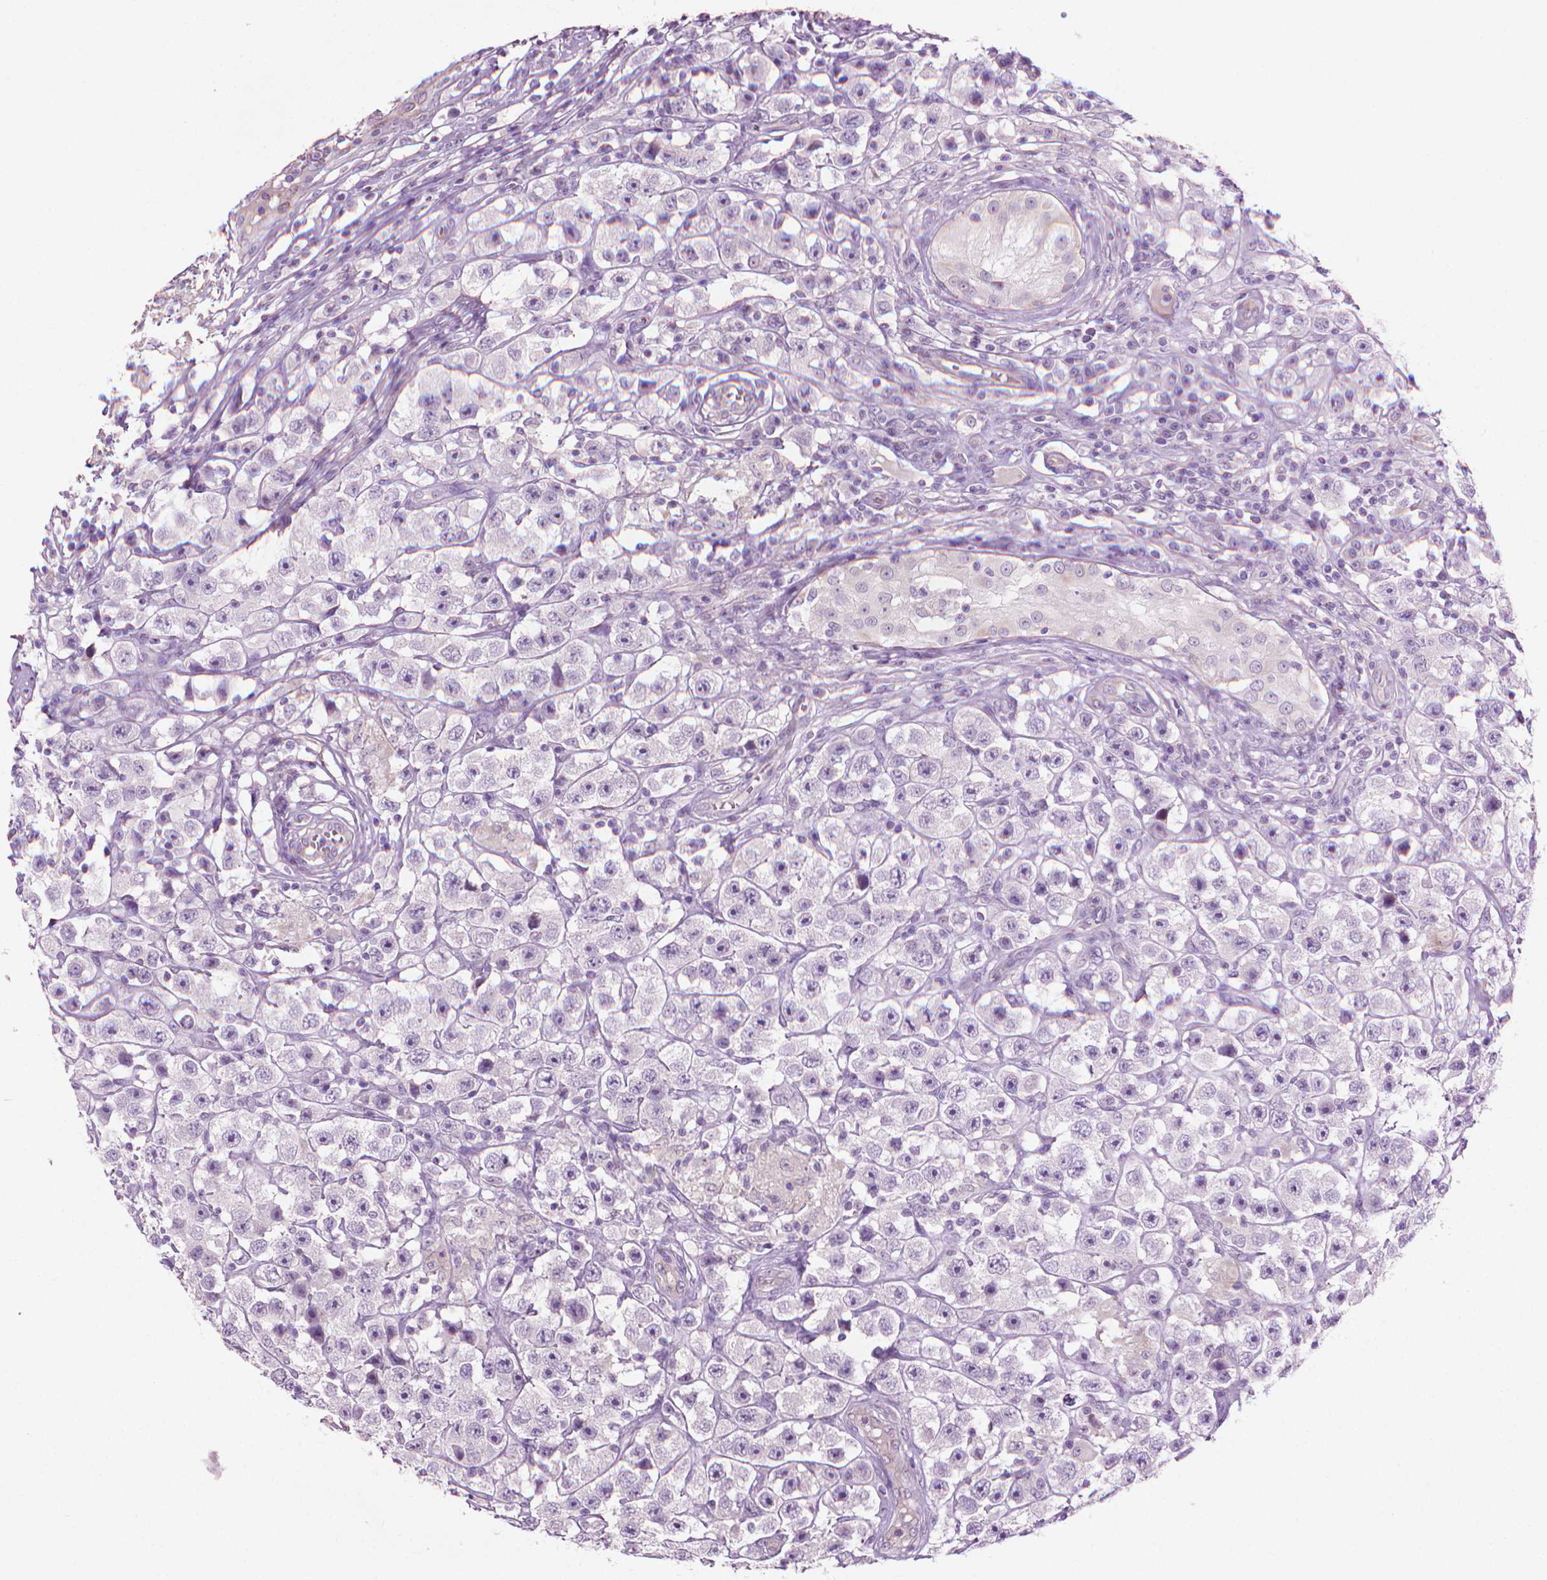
{"staining": {"intensity": "negative", "quantity": "none", "location": "none"}, "tissue": "testis cancer", "cell_type": "Tumor cells", "image_type": "cancer", "snomed": [{"axis": "morphology", "description": "Seminoma, NOS"}, {"axis": "topography", "description": "Testis"}], "caption": "Immunohistochemistry (IHC) image of human testis cancer stained for a protein (brown), which exhibits no positivity in tumor cells. The staining was performed using DAB (3,3'-diaminobenzidine) to visualize the protein expression in brown, while the nuclei were stained in blue with hematoxylin (Magnification: 20x).", "gene": "KRT73", "patient": {"sex": "male", "age": 45}}